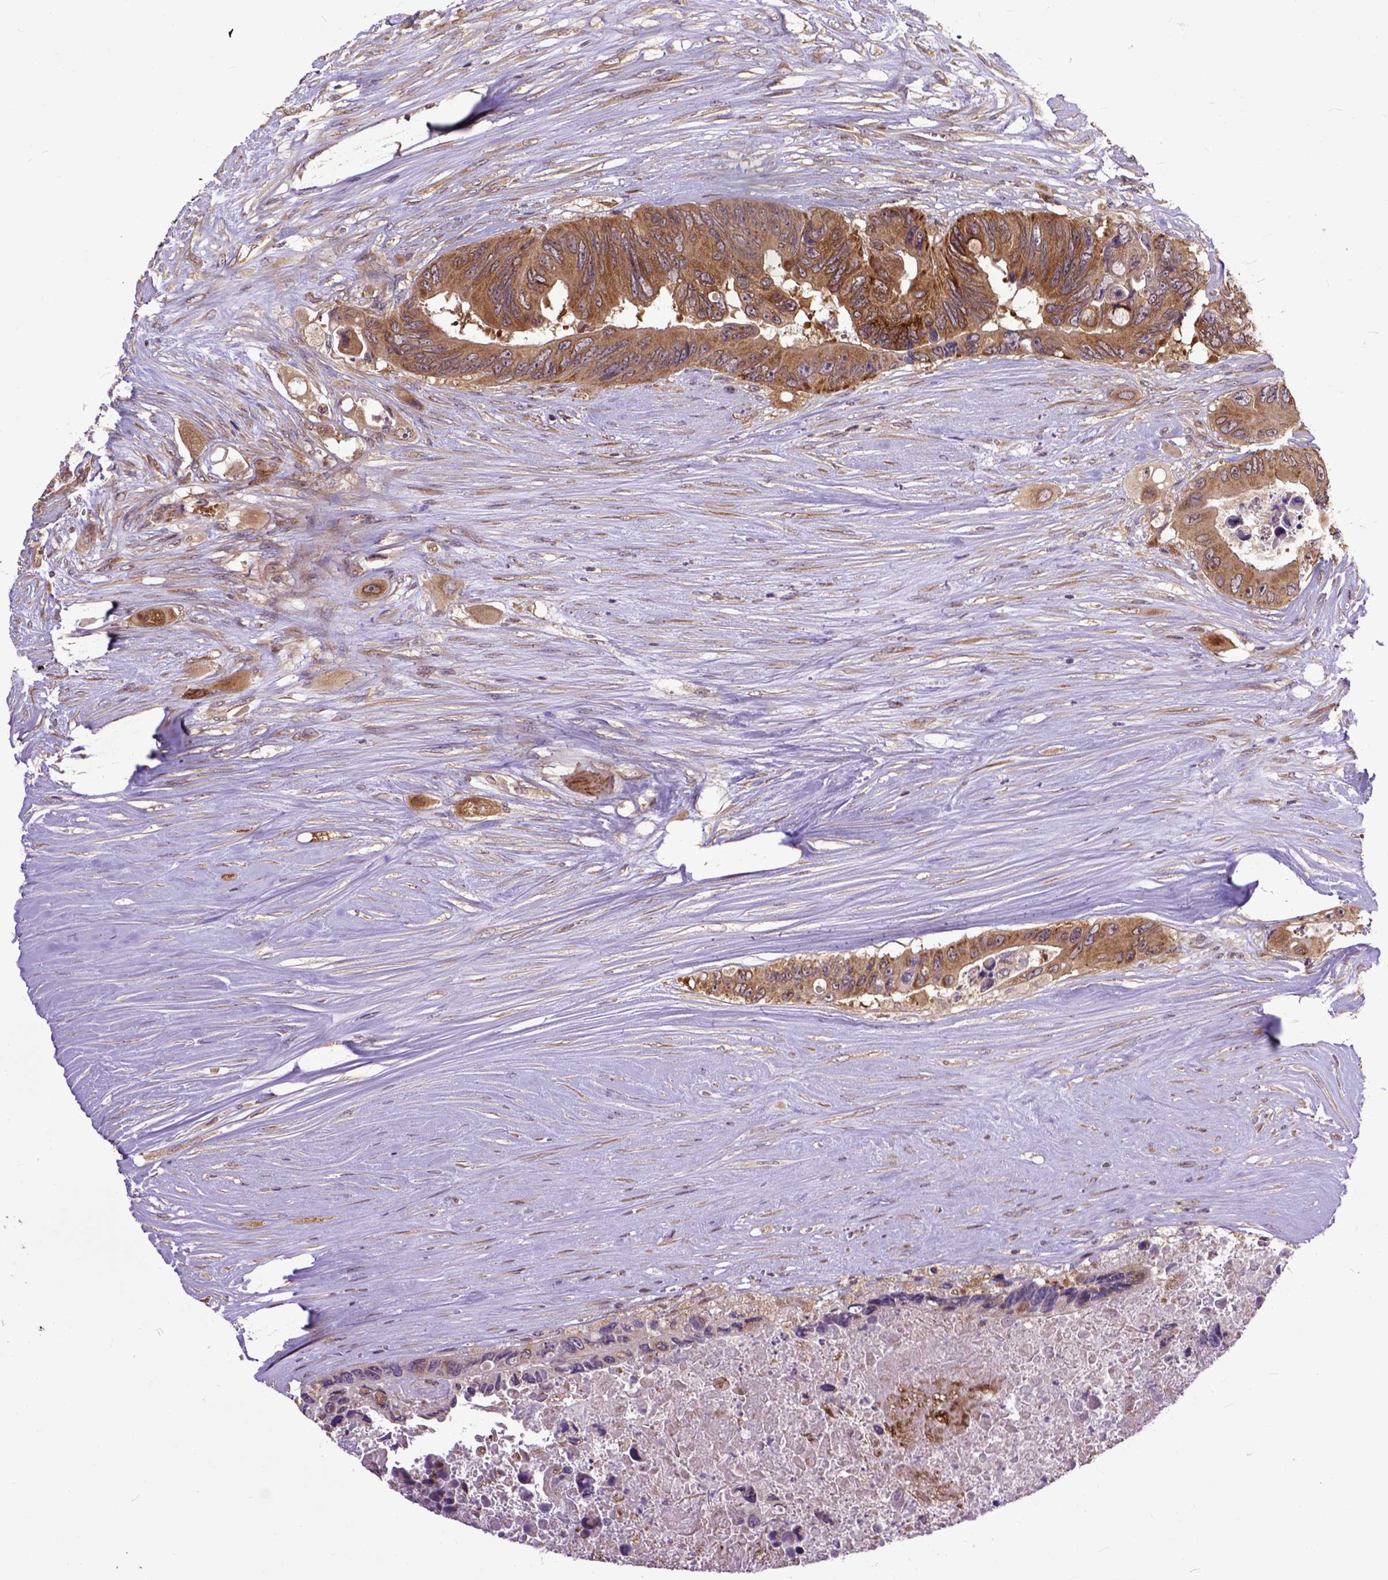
{"staining": {"intensity": "moderate", "quantity": ">75%", "location": "cytoplasmic/membranous"}, "tissue": "colorectal cancer", "cell_type": "Tumor cells", "image_type": "cancer", "snomed": [{"axis": "morphology", "description": "Adenocarcinoma, NOS"}, {"axis": "topography", "description": "Colon"}], "caption": "Human colorectal cancer stained with a brown dye shows moderate cytoplasmic/membranous positive staining in approximately >75% of tumor cells.", "gene": "ARL1", "patient": {"sex": "female", "age": 48}}